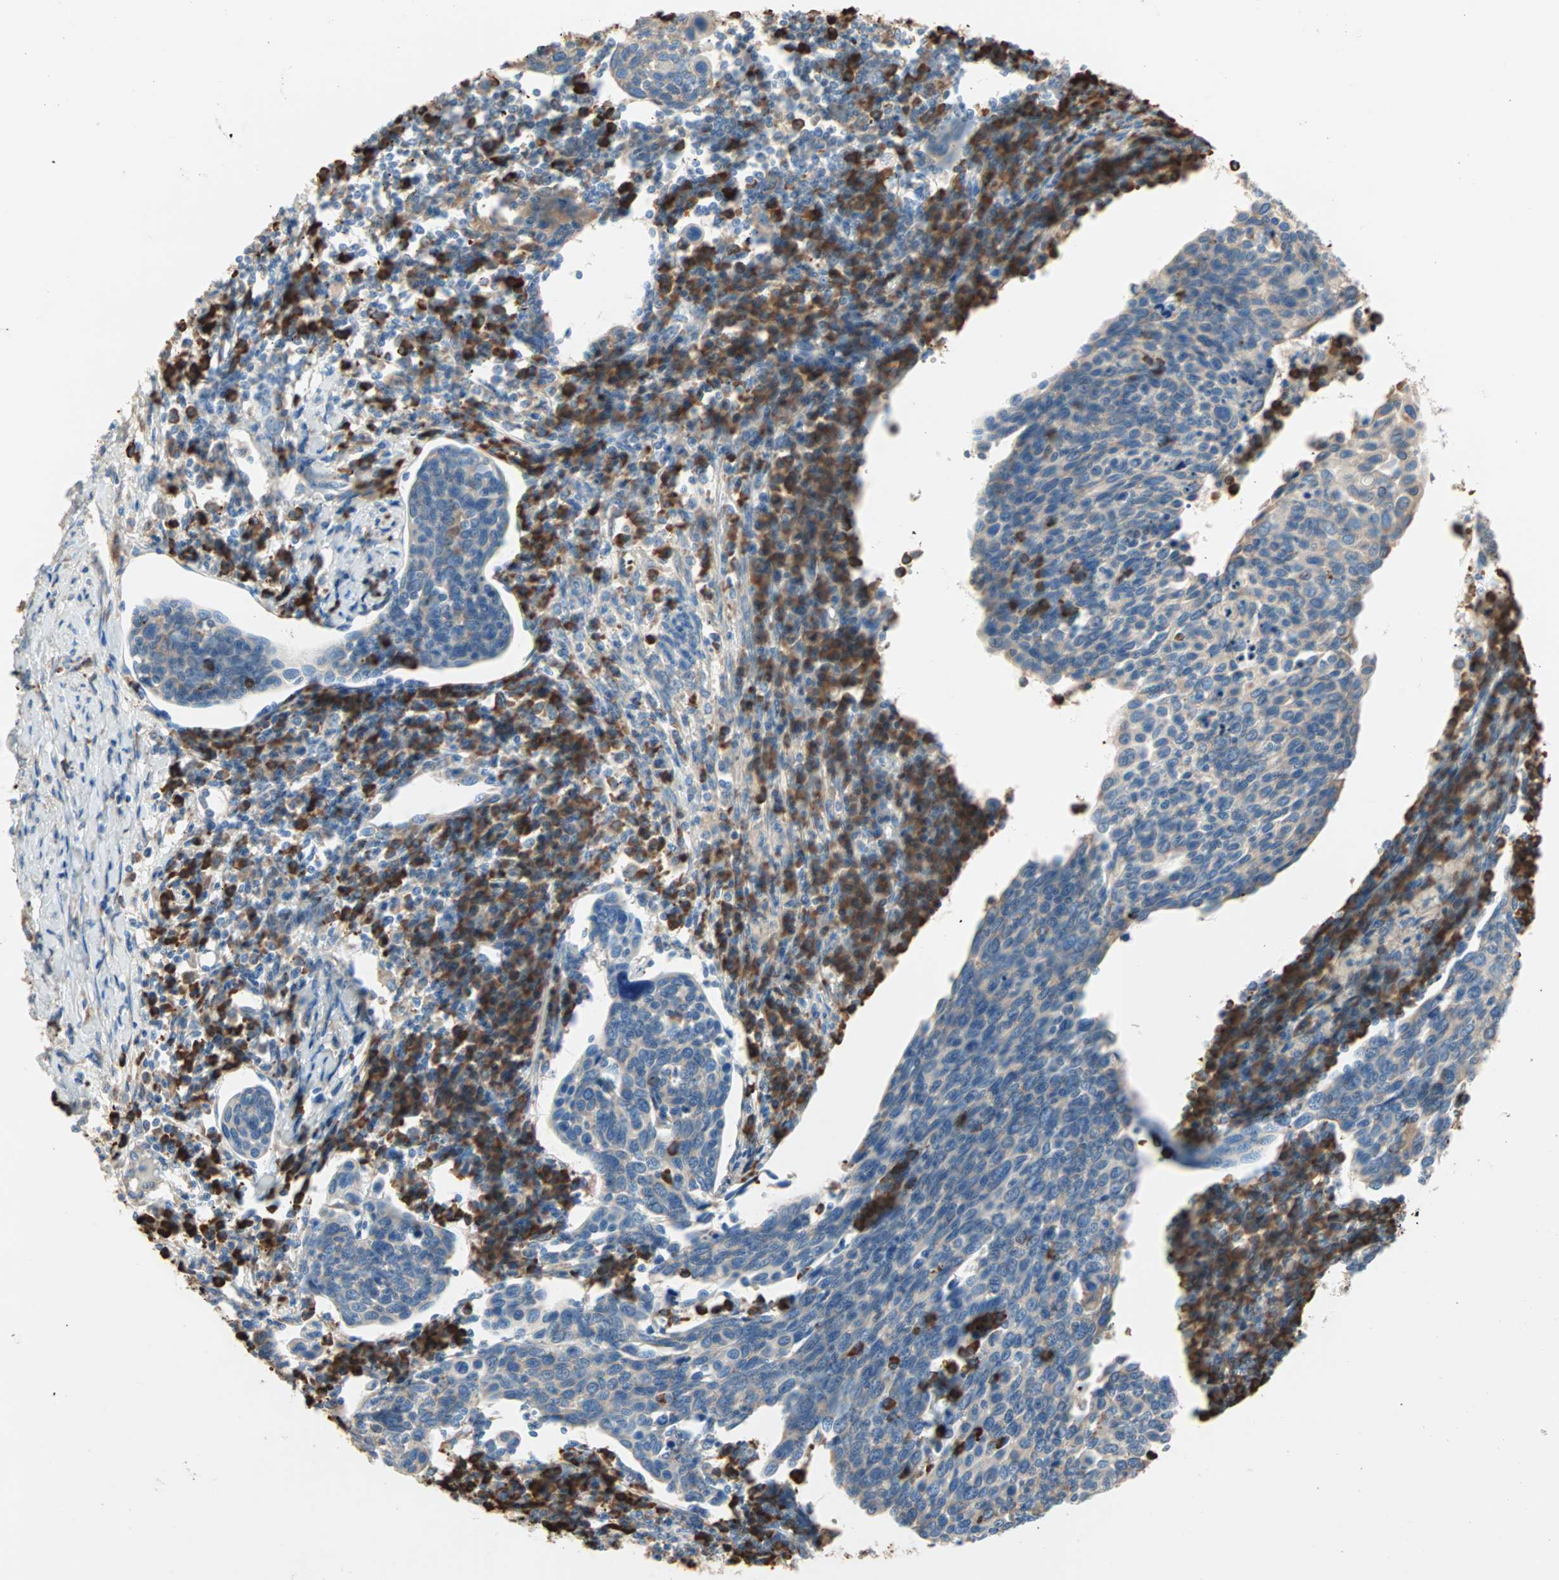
{"staining": {"intensity": "weak", "quantity": ">75%", "location": "cytoplasmic/membranous"}, "tissue": "cervical cancer", "cell_type": "Tumor cells", "image_type": "cancer", "snomed": [{"axis": "morphology", "description": "Squamous cell carcinoma, NOS"}, {"axis": "topography", "description": "Cervix"}], "caption": "Protein expression analysis of human squamous cell carcinoma (cervical) reveals weak cytoplasmic/membranous expression in about >75% of tumor cells.", "gene": "PLCXD1", "patient": {"sex": "female", "age": 40}}